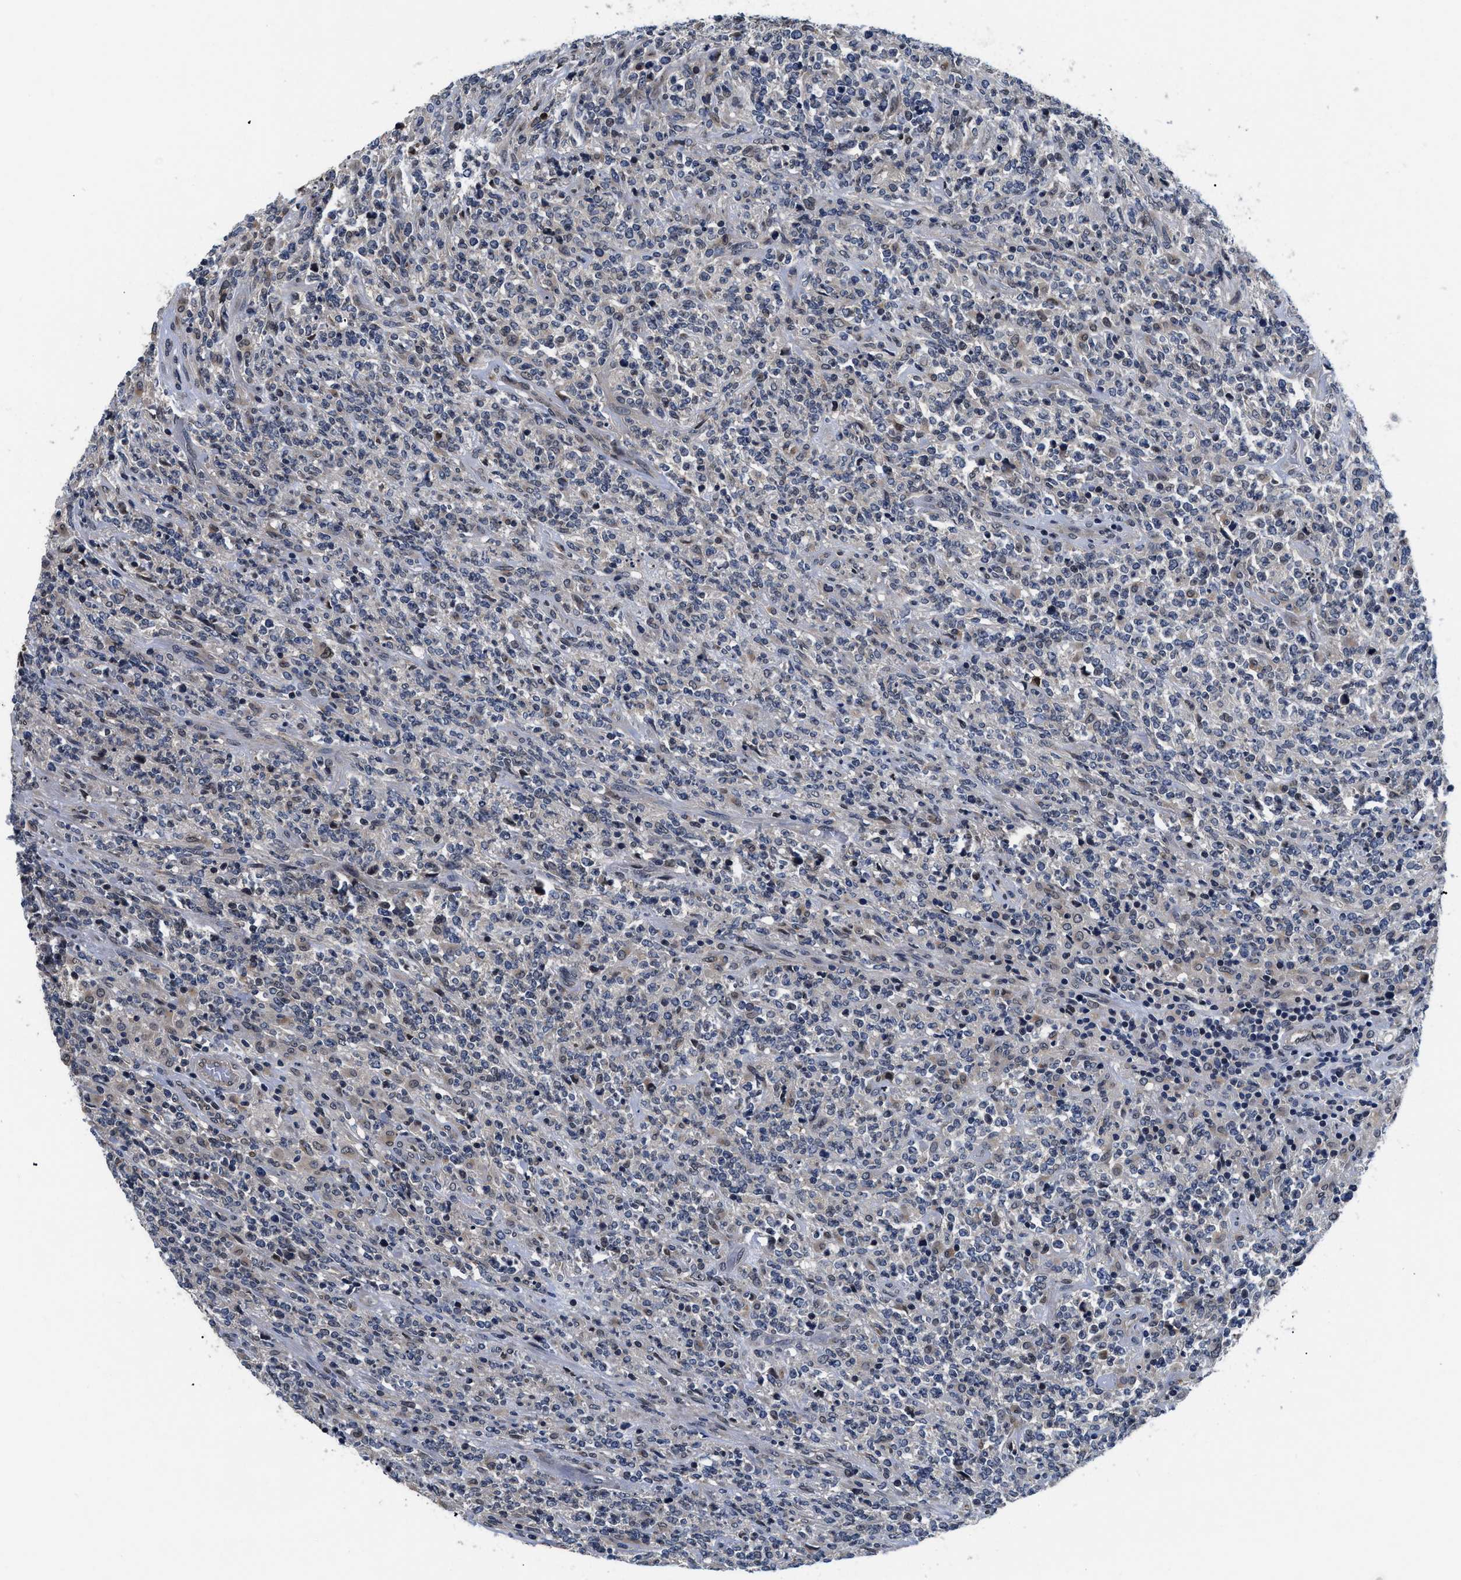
{"staining": {"intensity": "negative", "quantity": "none", "location": "none"}, "tissue": "lymphoma", "cell_type": "Tumor cells", "image_type": "cancer", "snomed": [{"axis": "morphology", "description": "Malignant lymphoma, non-Hodgkin's type, High grade"}, {"axis": "topography", "description": "Soft tissue"}], "caption": "Immunohistochemistry of human lymphoma reveals no positivity in tumor cells.", "gene": "SNX10", "patient": {"sex": "male", "age": 18}}